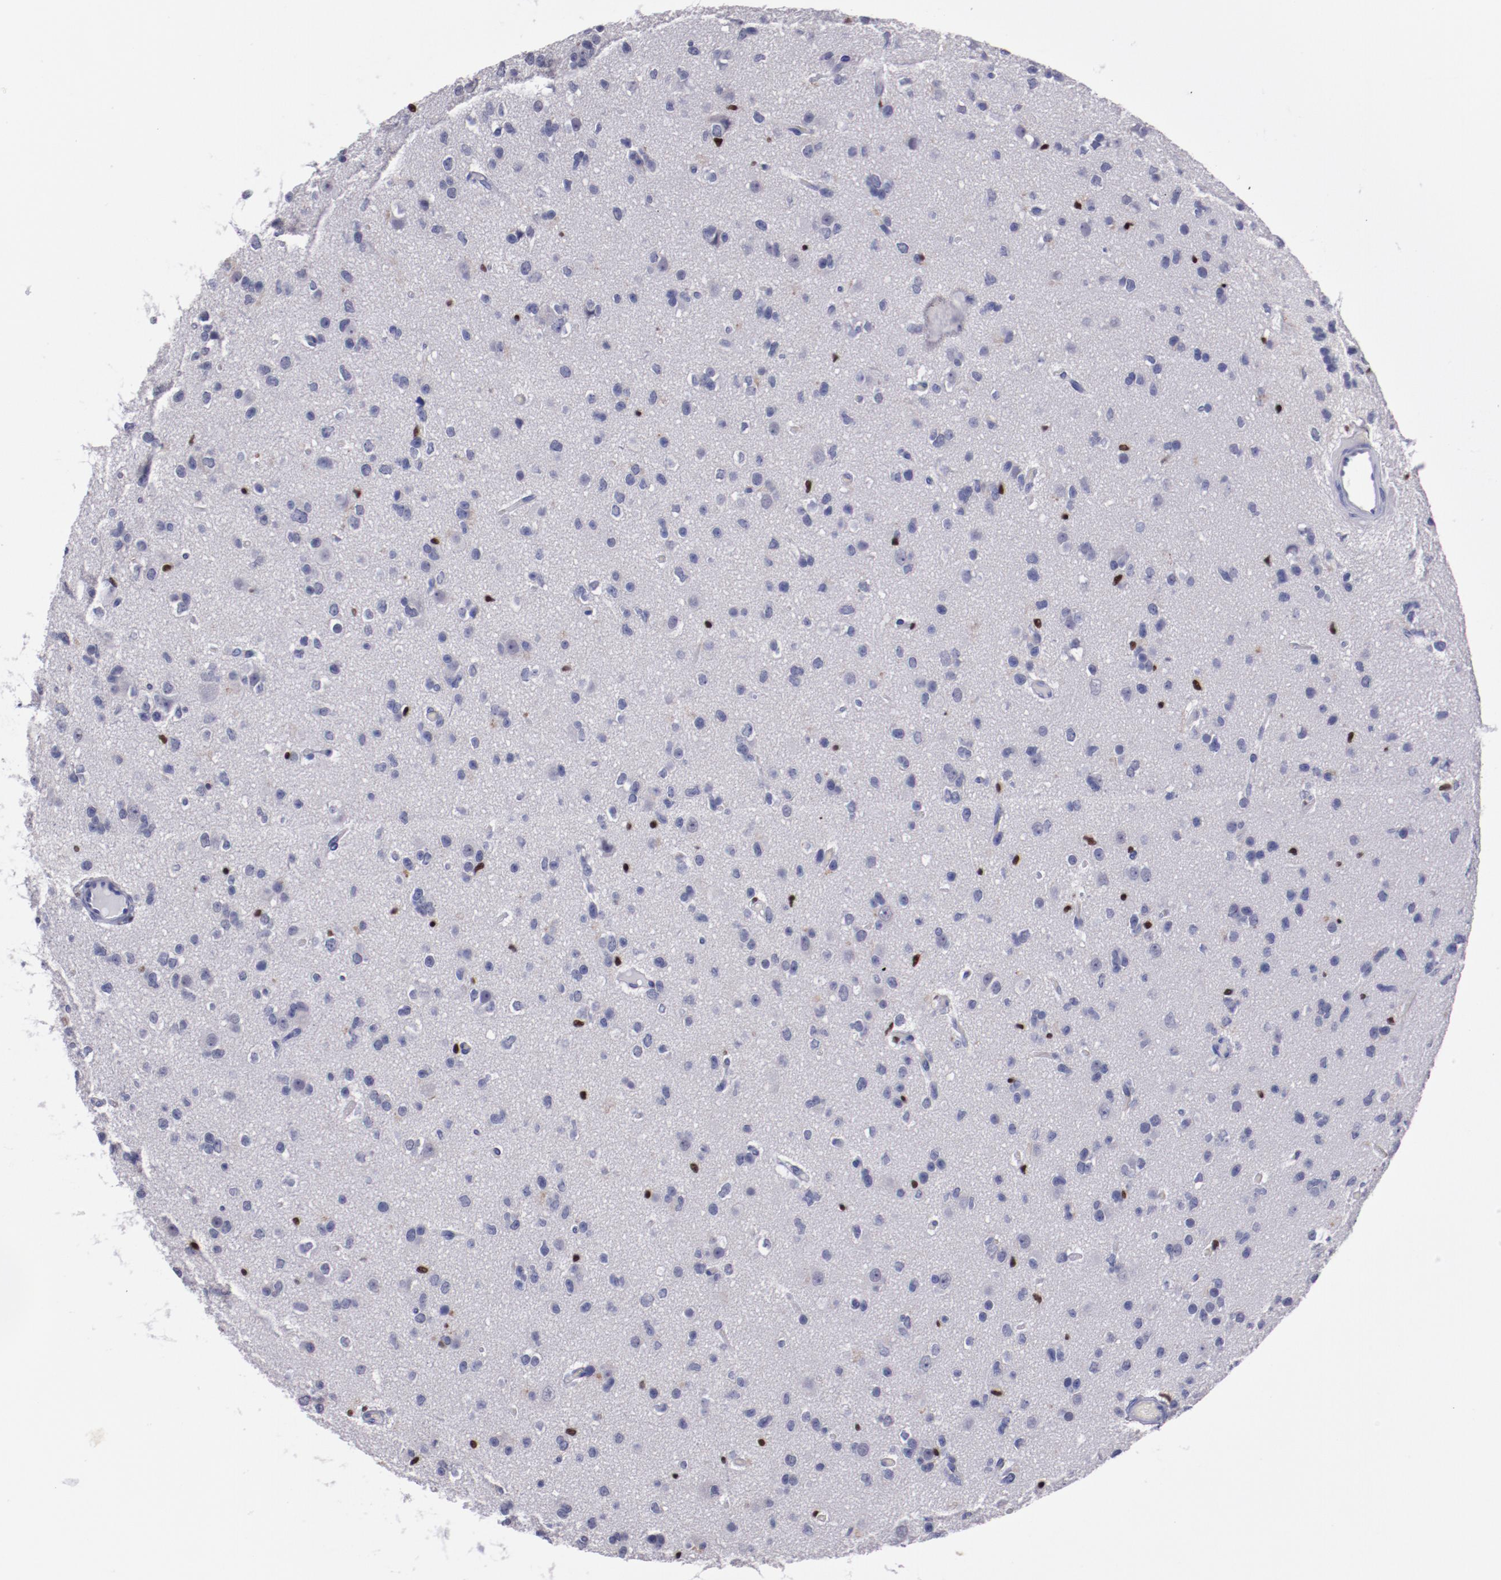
{"staining": {"intensity": "negative", "quantity": "none", "location": "none"}, "tissue": "glioma", "cell_type": "Tumor cells", "image_type": "cancer", "snomed": [{"axis": "morphology", "description": "Glioma, malignant, Low grade"}, {"axis": "topography", "description": "Brain"}], "caption": "The photomicrograph shows no significant expression in tumor cells of glioma. (DAB immunohistochemistry (IHC) with hematoxylin counter stain).", "gene": "IRF8", "patient": {"sex": "male", "age": 42}}